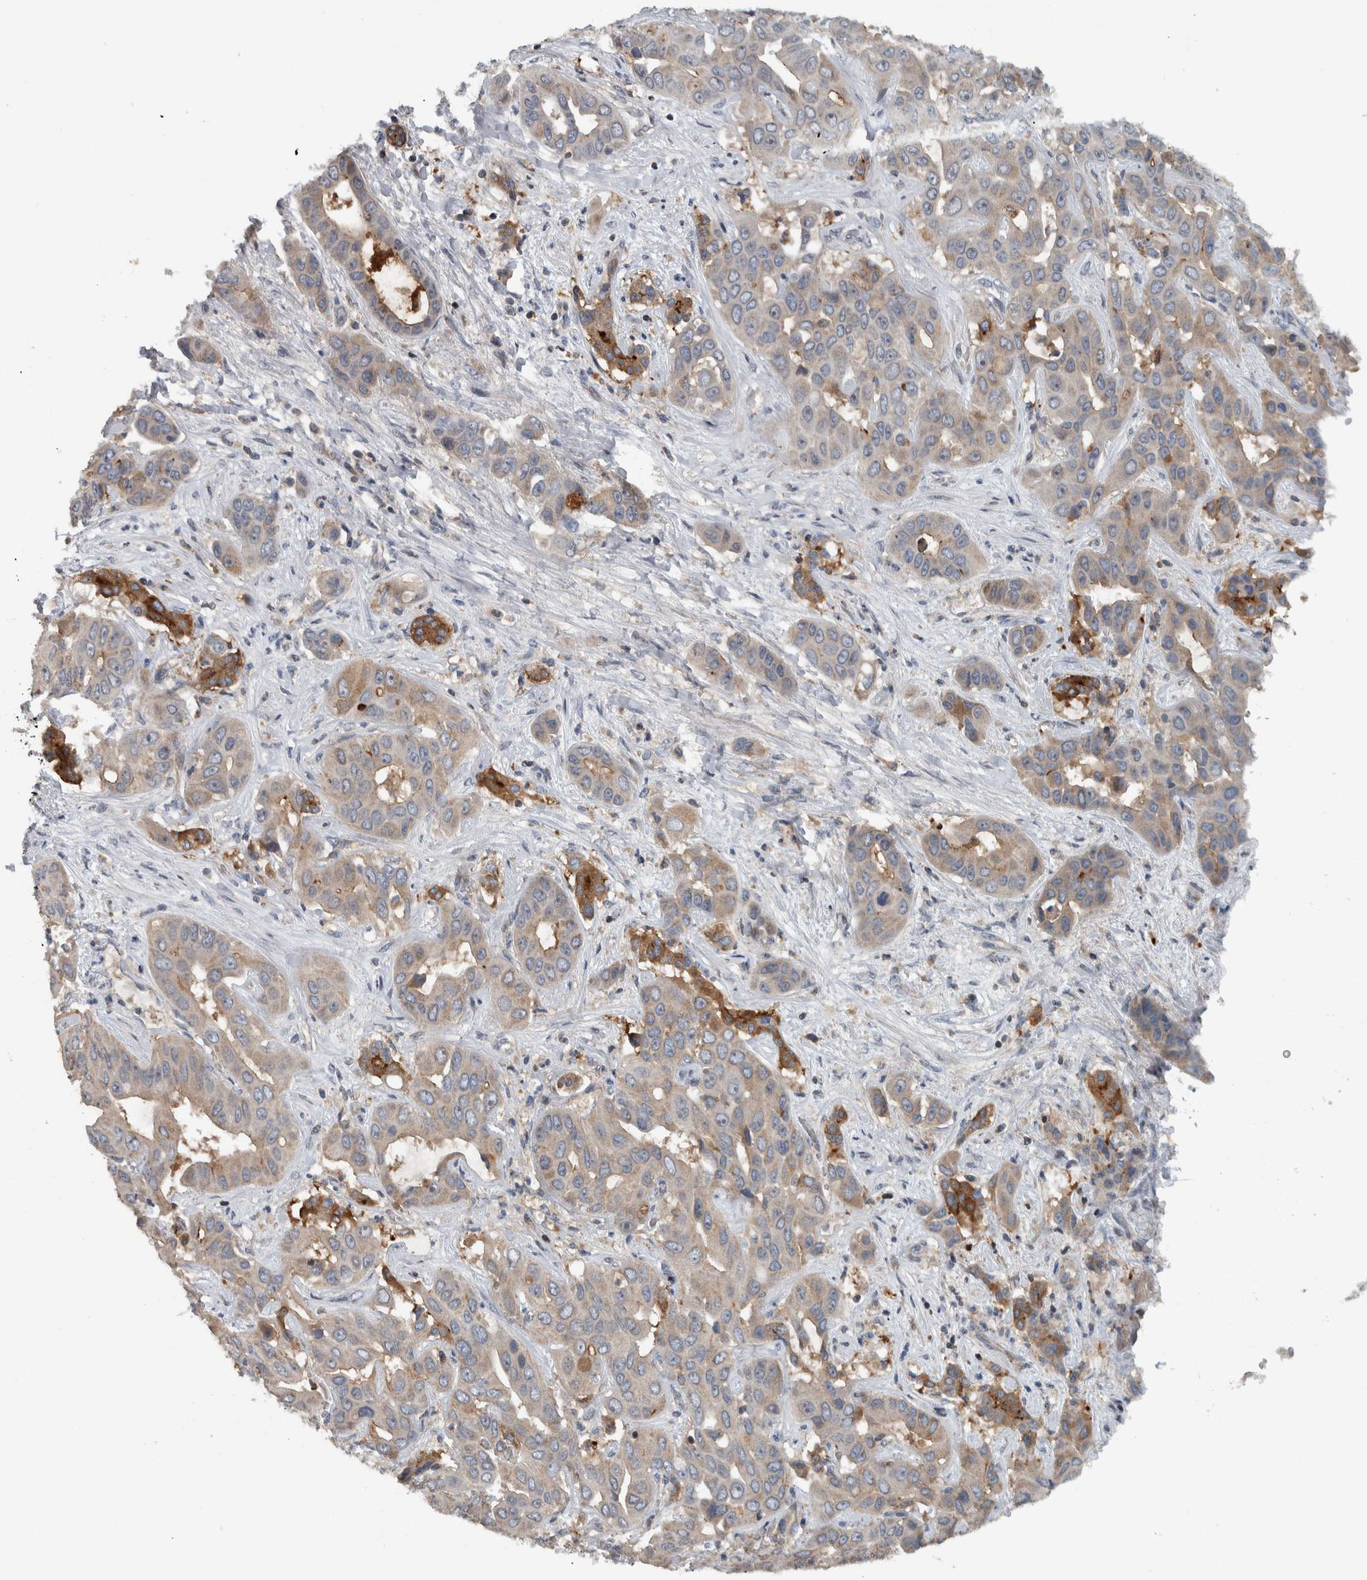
{"staining": {"intensity": "weak", "quantity": "25%-75%", "location": "cytoplasmic/membranous"}, "tissue": "liver cancer", "cell_type": "Tumor cells", "image_type": "cancer", "snomed": [{"axis": "morphology", "description": "Cholangiocarcinoma"}, {"axis": "topography", "description": "Liver"}], "caption": "The histopathology image displays immunohistochemical staining of liver cancer. There is weak cytoplasmic/membranous expression is appreciated in about 25%-75% of tumor cells.", "gene": "BAIAP2L1", "patient": {"sex": "female", "age": 52}}